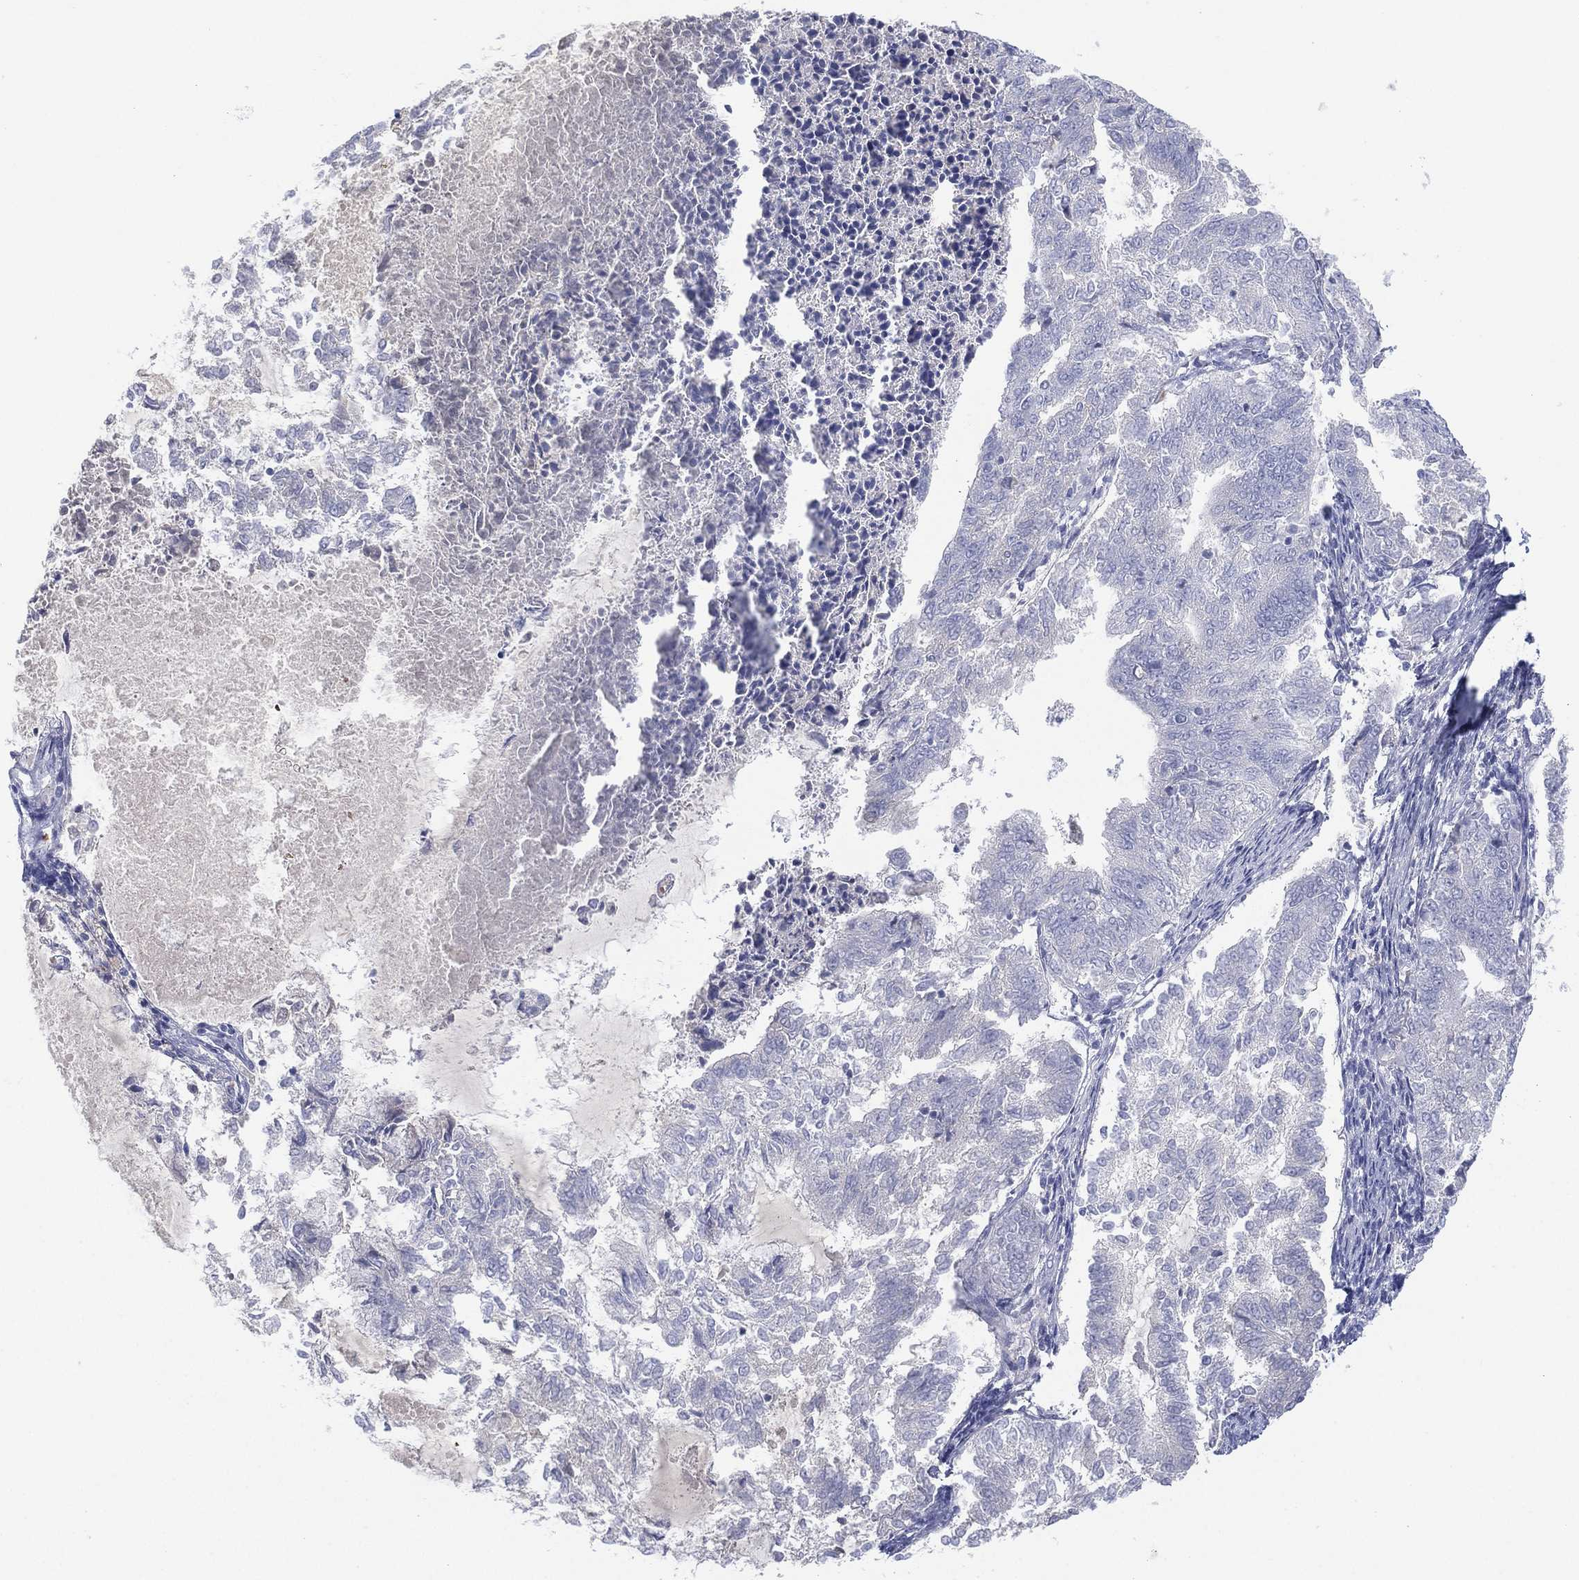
{"staining": {"intensity": "negative", "quantity": "none", "location": "none"}, "tissue": "endometrial cancer", "cell_type": "Tumor cells", "image_type": "cancer", "snomed": [{"axis": "morphology", "description": "Adenocarcinoma, NOS"}, {"axis": "topography", "description": "Endometrium"}], "caption": "Tumor cells are negative for brown protein staining in endometrial cancer (adenocarcinoma). The staining is performed using DAB brown chromogen with nuclei counter-stained in using hematoxylin.", "gene": "CYP2D6", "patient": {"sex": "female", "age": 65}}